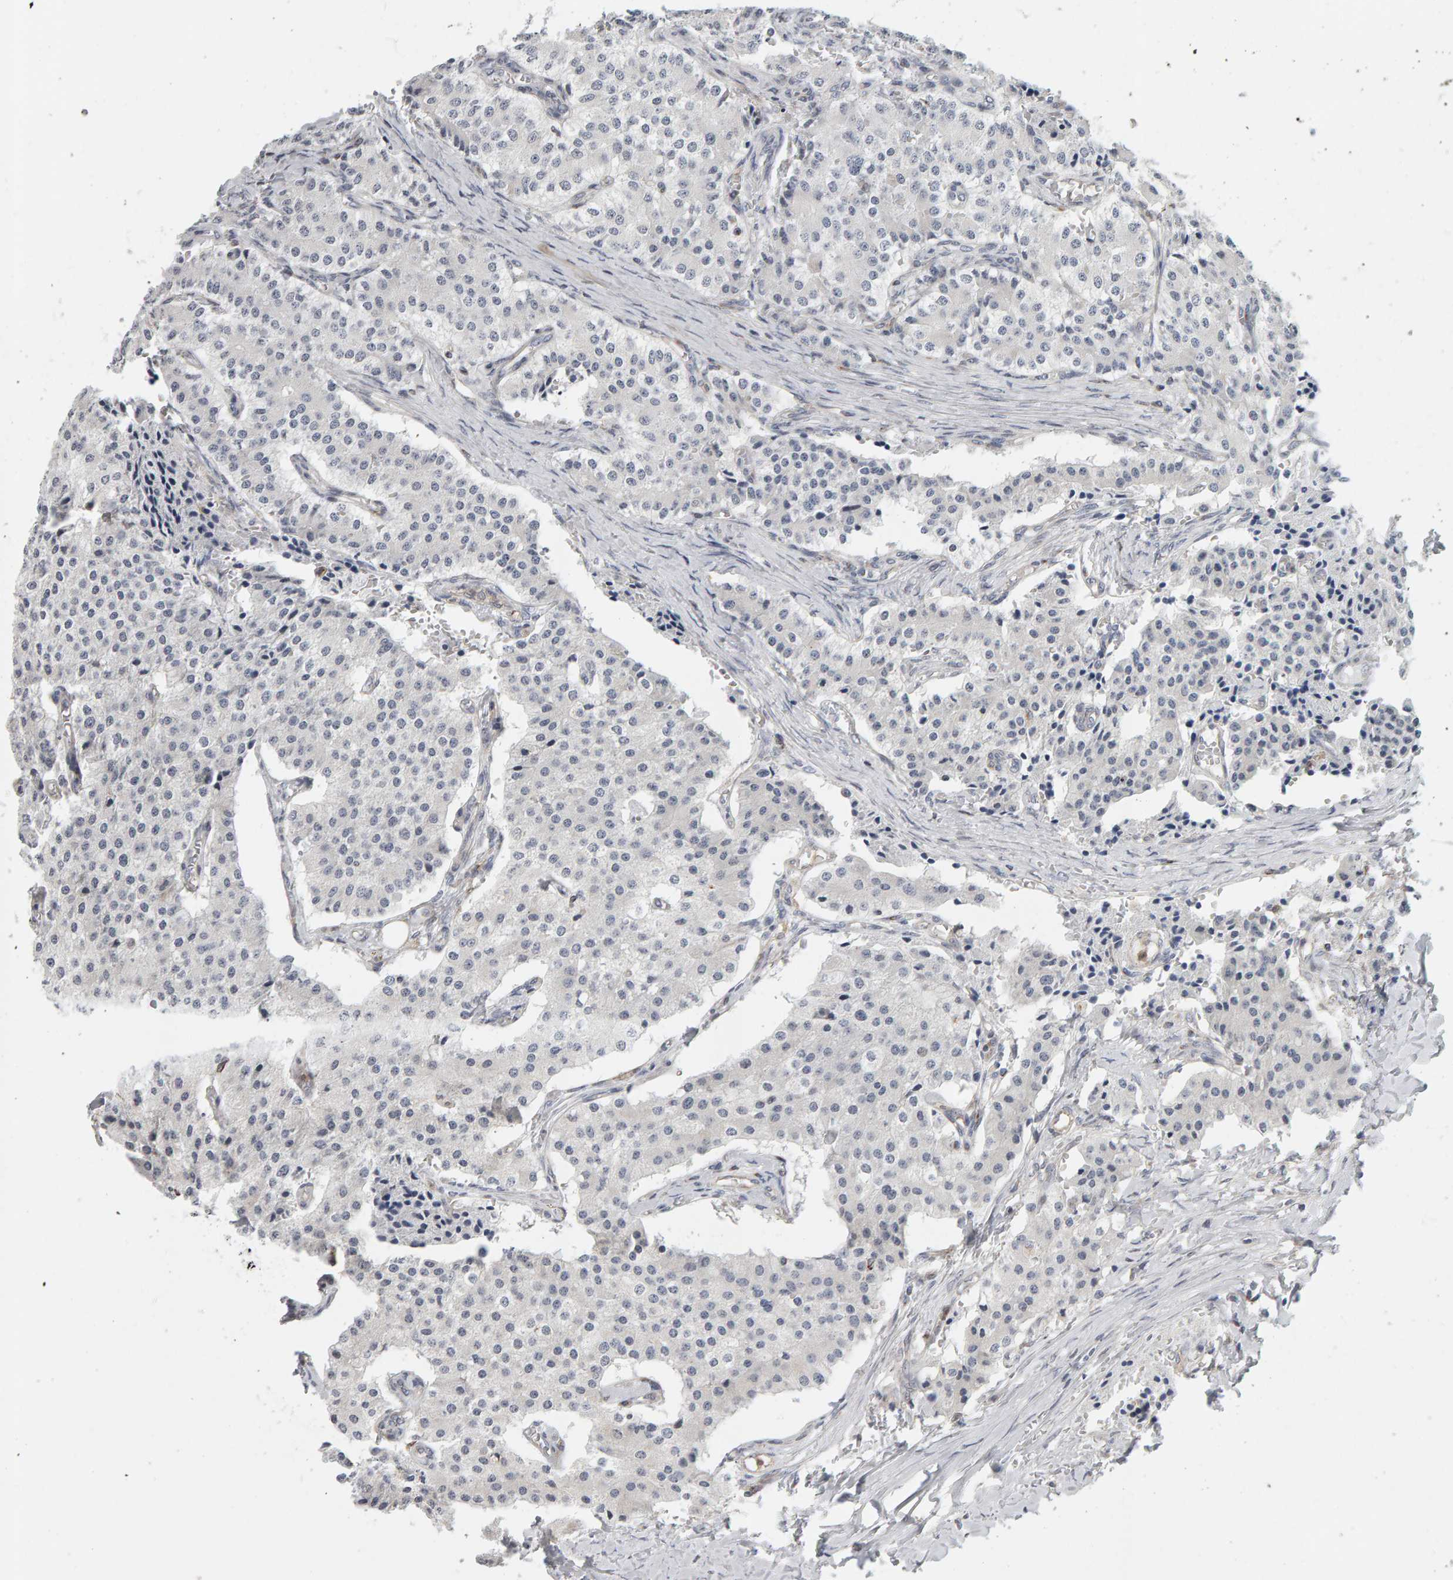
{"staining": {"intensity": "negative", "quantity": "none", "location": "none"}, "tissue": "carcinoid", "cell_type": "Tumor cells", "image_type": "cancer", "snomed": [{"axis": "morphology", "description": "Carcinoid, malignant, NOS"}, {"axis": "topography", "description": "Colon"}], "caption": "High power microscopy micrograph of an immunohistochemistry photomicrograph of carcinoid, revealing no significant positivity in tumor cells.", "gene": "MSRA", "patient": {"sex": "female", "age": 52}}